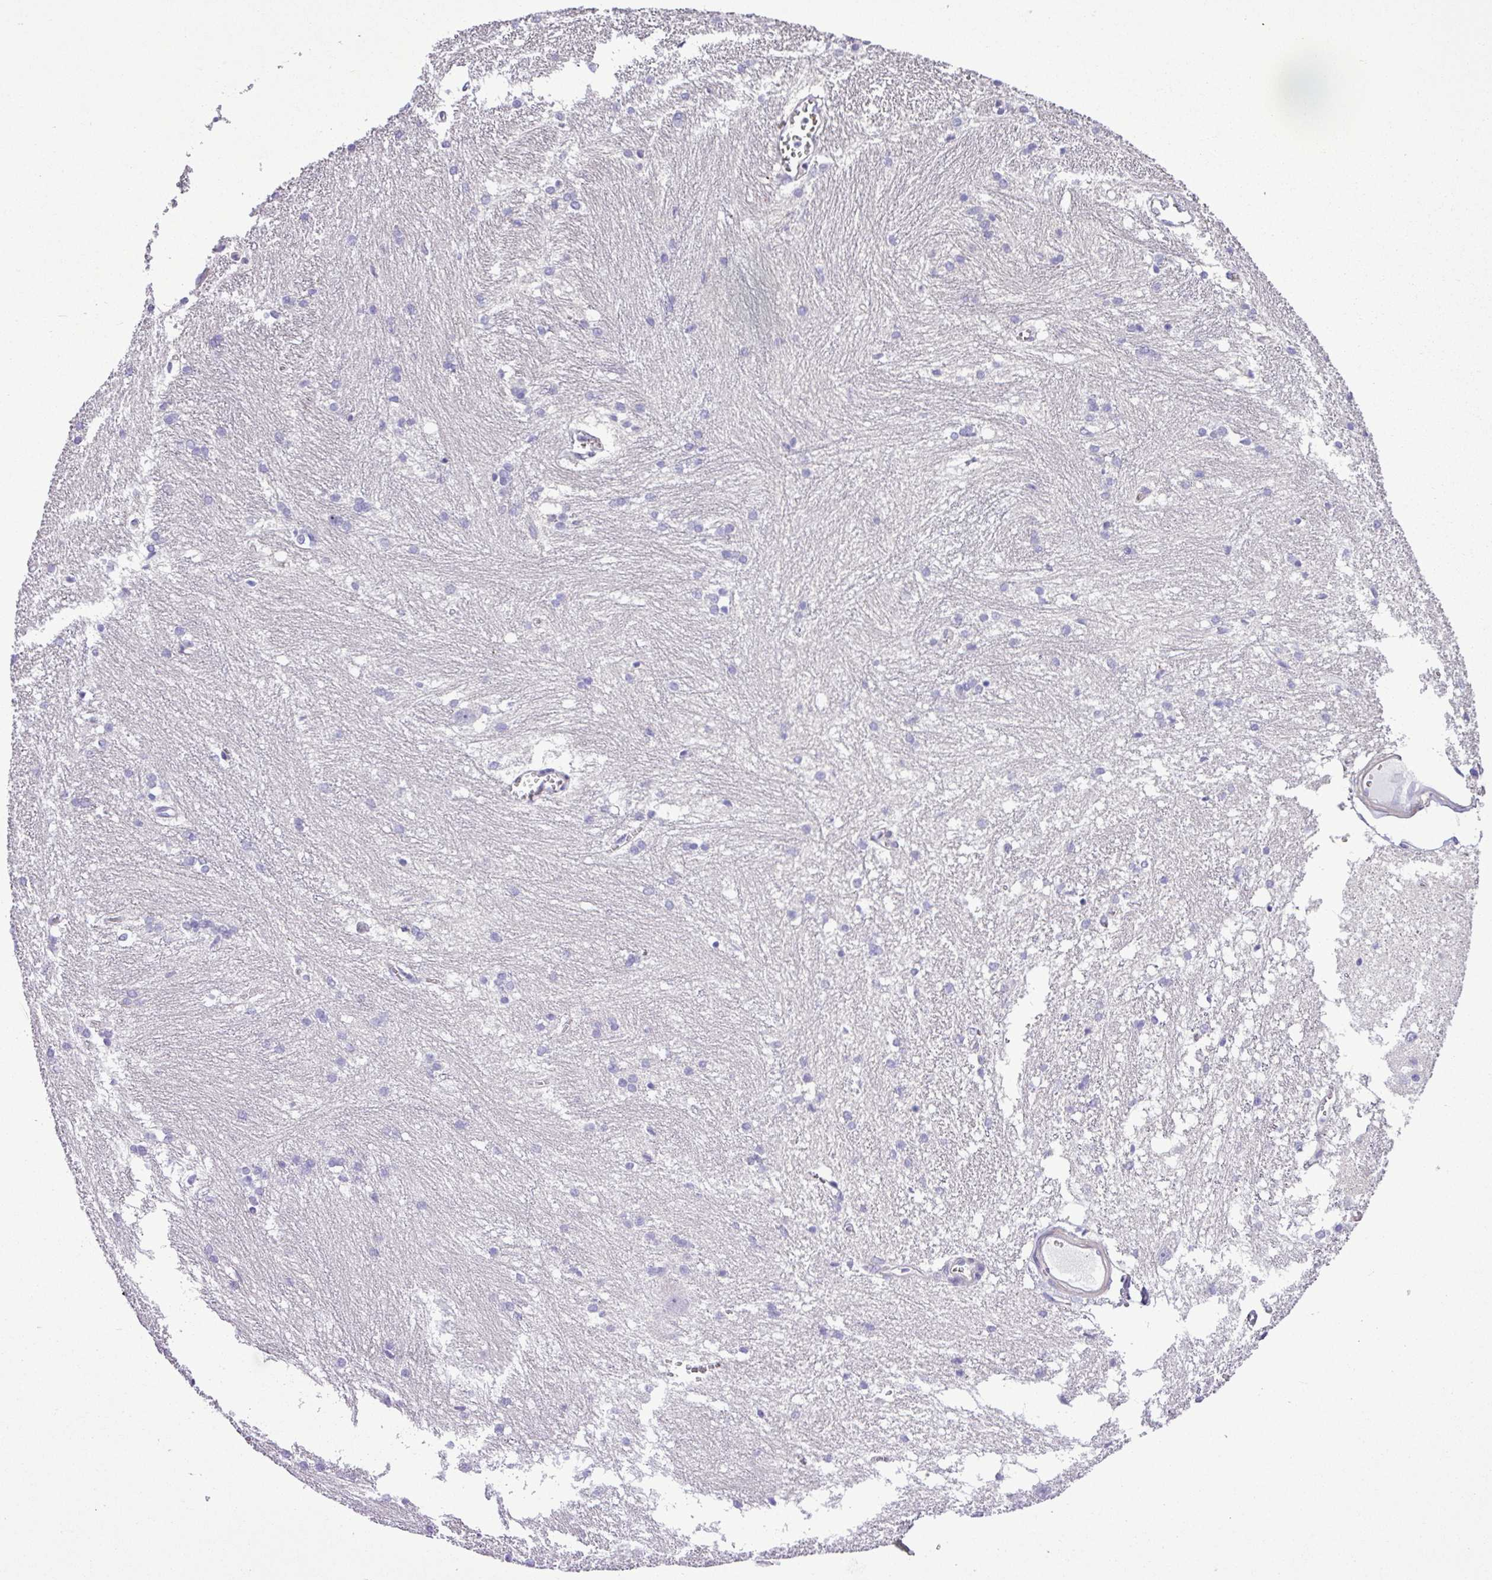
{"staining": {"intensity": "negative", "quantity": "none", "location": "none"}, "tissue": "caudate", "cell_type": "Glial cells", "image_type": "normal", "snomed": [{"axis": "morphology", "description": "Normal tissue, NOS"}, {"axis": "topography", "description": "Lateral ventricle wall"}], "caption": "Immunohistochemistry (IHC) photomicrograph of normal human caudate stained for a protein (brown), which reveals no staining in glial cells. (DAB immunohistochemistry visualized using brightfield microscopy, high magnification).", "gene": "ZNF334", "patient": {"sex": "male", "age": 37}}